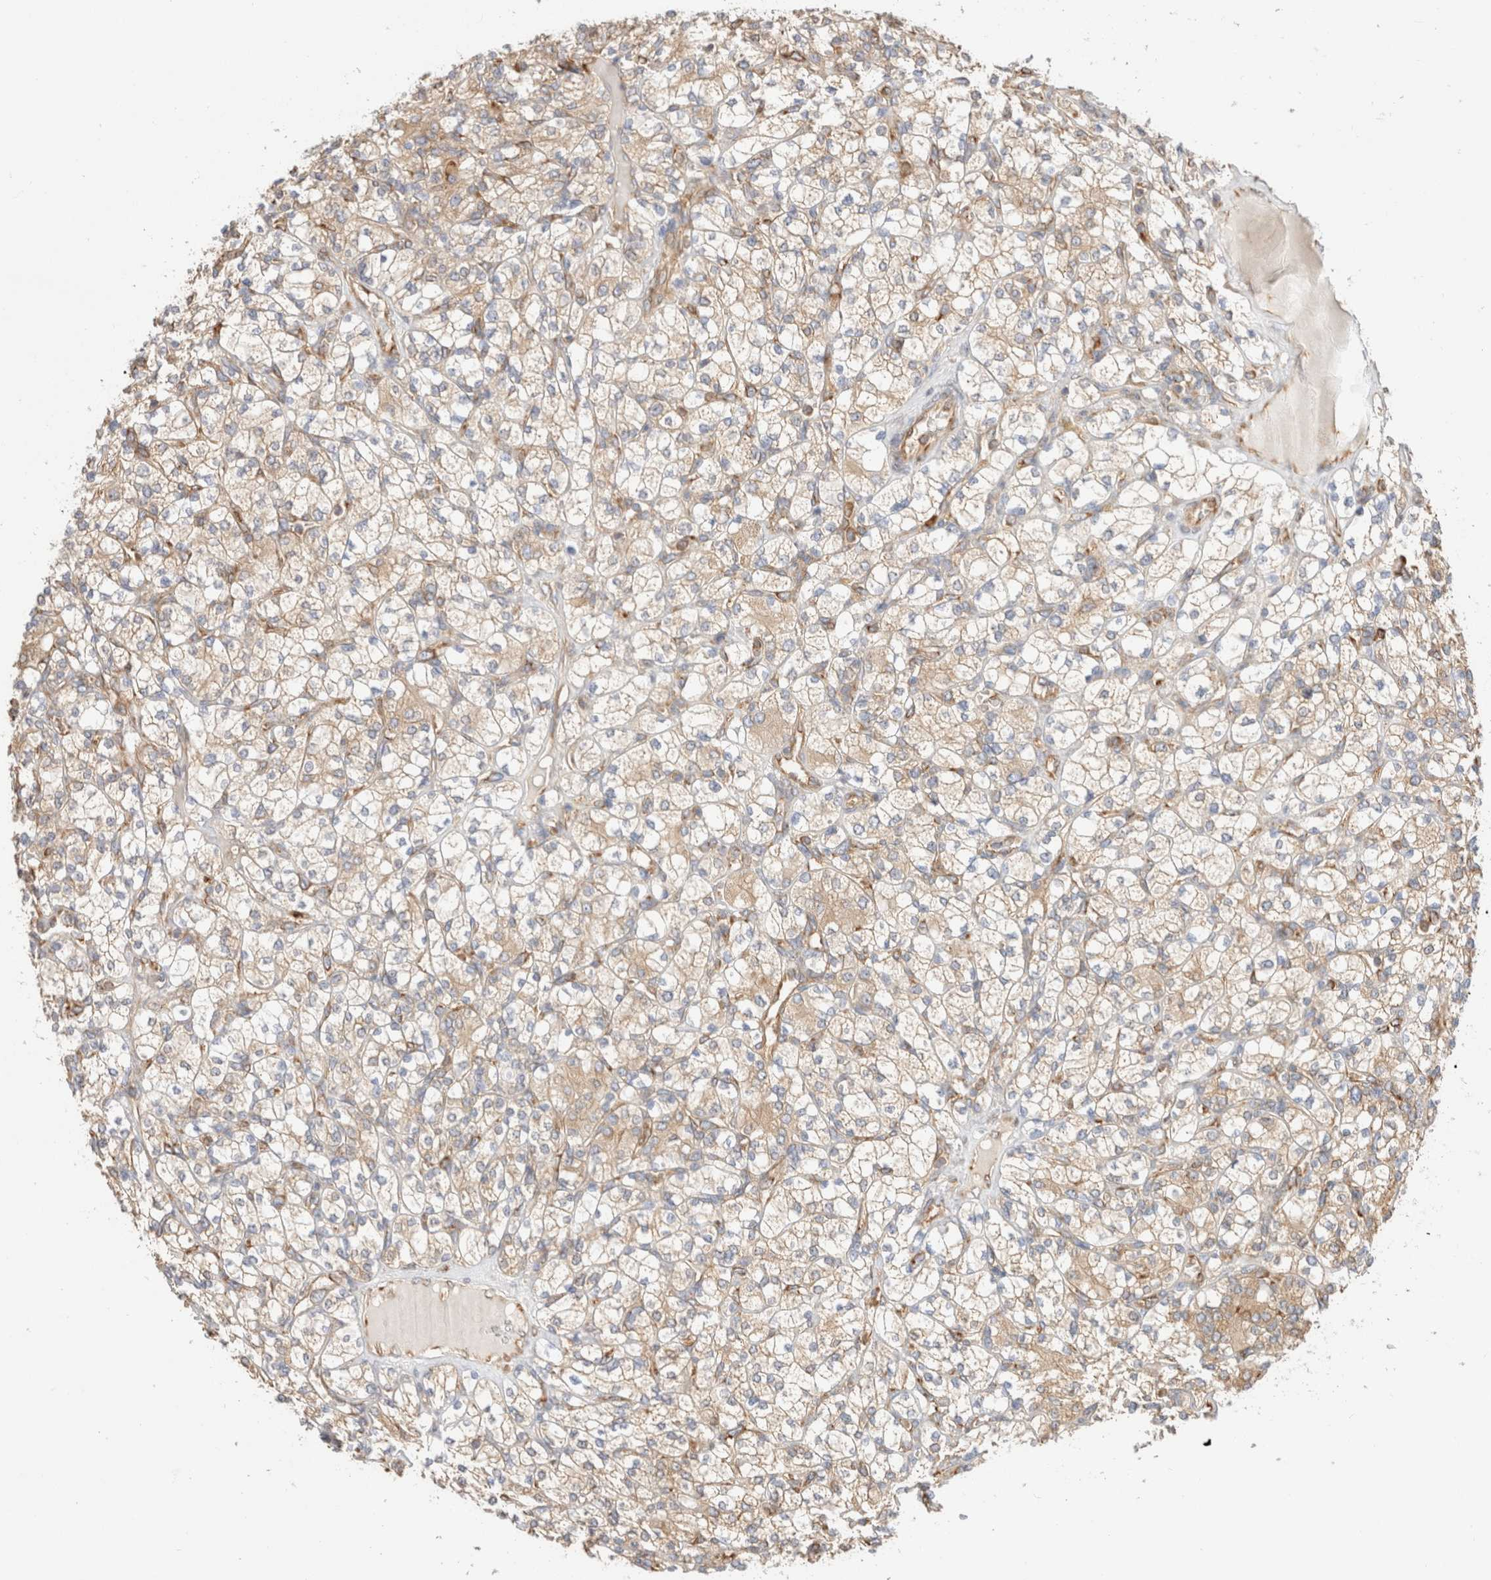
{"staining": {"intensity": "weak", "quantity": "25%-75%", "location": "cytoplasmic/membranous"}, "tissue": "renal cancer", "cell_type": "Tumor cells", "image_type": "cancer", "snomed": [{"axis": "morphology", "description": "Adenocarcinoma, NOS"}, {"axis": "topography", "description": "Kidney"}], "caption": "Tumor cells show low levels of weak cytoplasmic/membranous staining in approximately 25%-75% of cells in human adenocarcinoma (renal). (Stains: DAB in brown, nuclei in blue, Microscopy: brightfield microscopy at high magnification).", "gene": "ZC2HC1A", "patient": {"sex": "male", "age": 77}}